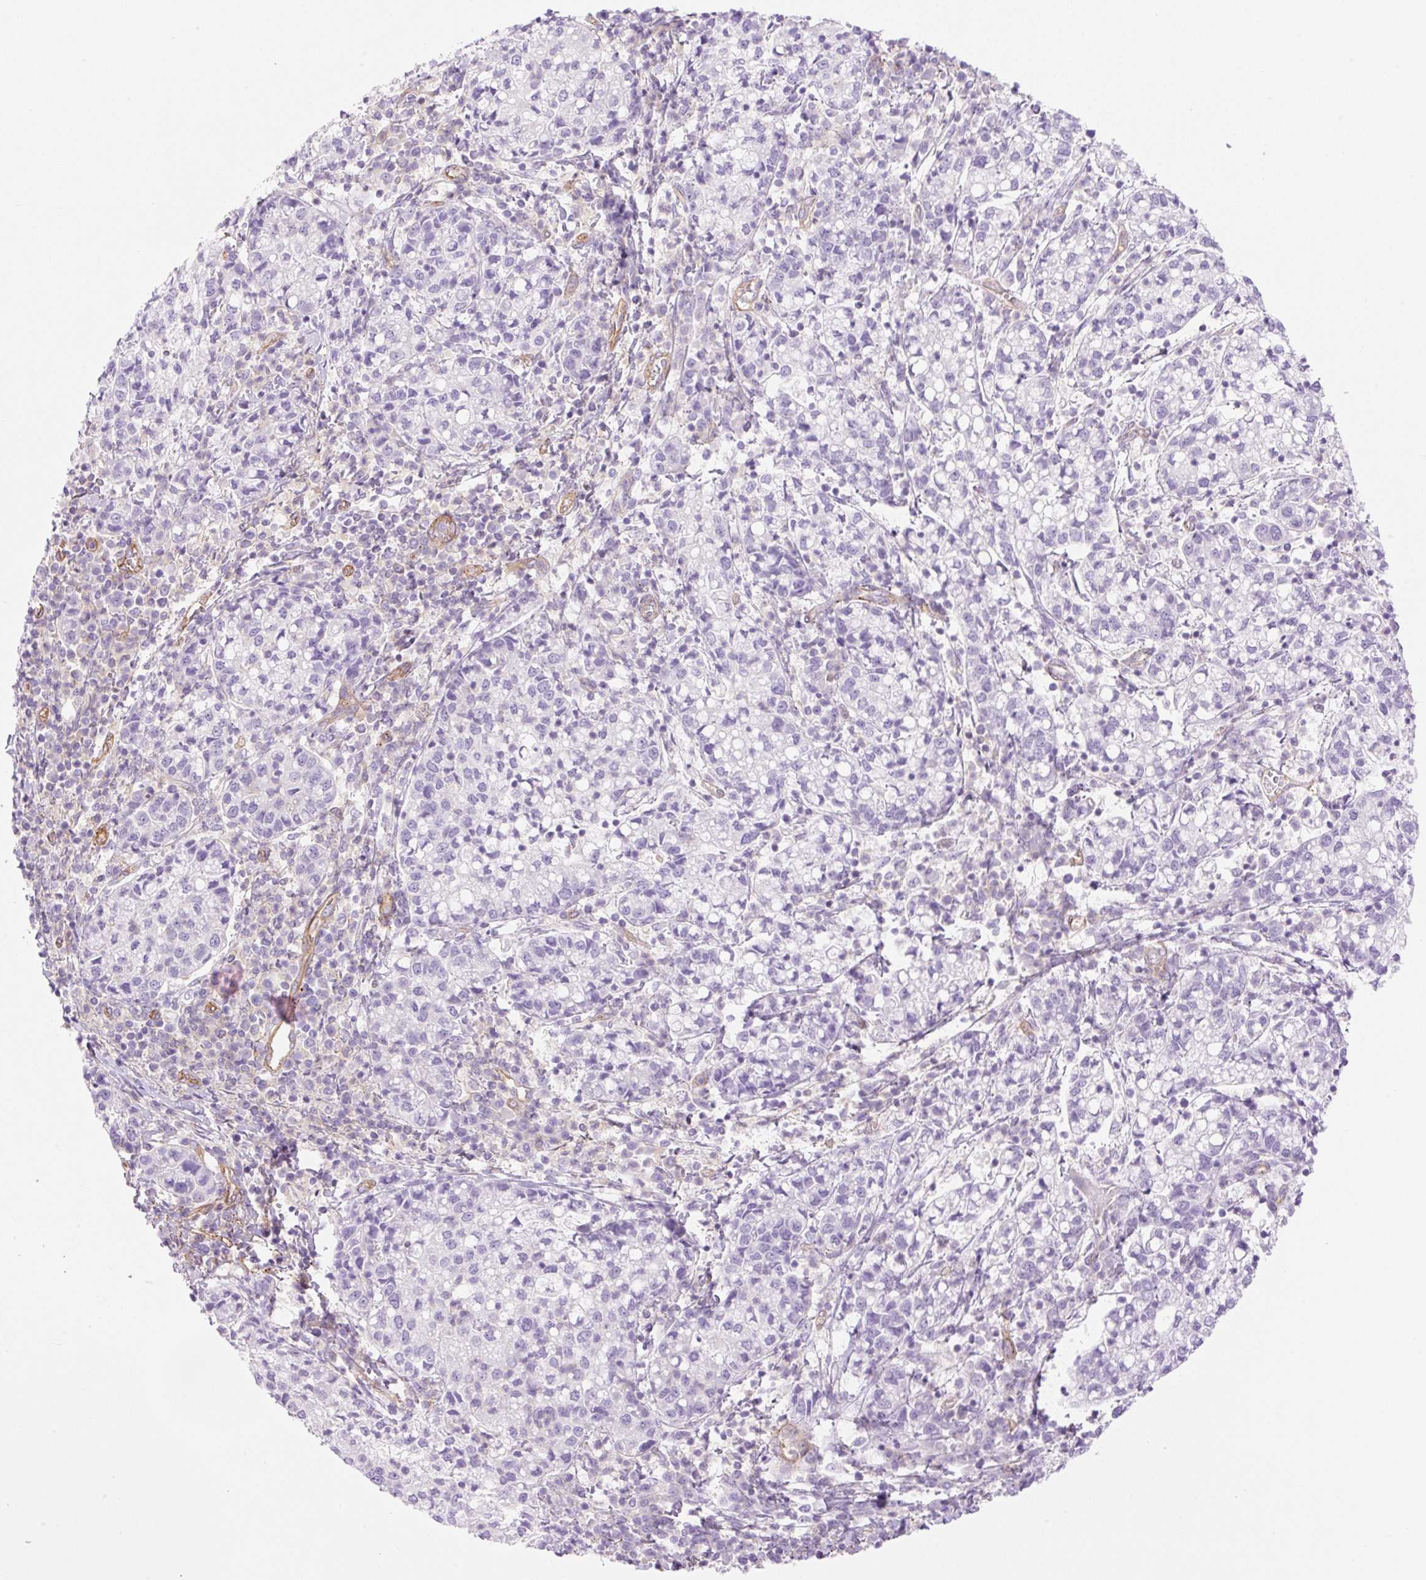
{"staining": {"intensity": "negative", "quantity": "none", "location": "none"}, "tissue": "cervical cancer", "cell_type": "Tumor cells", "image_type": "cancer", "snomed": [{"axis": "morphology", "description": "Normal tissue, NOS"}, {"axis": "morphology", "description": "Adenocarcinoma, NOS"}, {"axis": "topography", "description": "Cervix"}], "caption": "Adenocarcinoma (cervical) was stained to show a protein in brown. There is no significant staining in tumor cells.", "gene": "EHD3", "patient": {"sex": "female", "age": 44}}